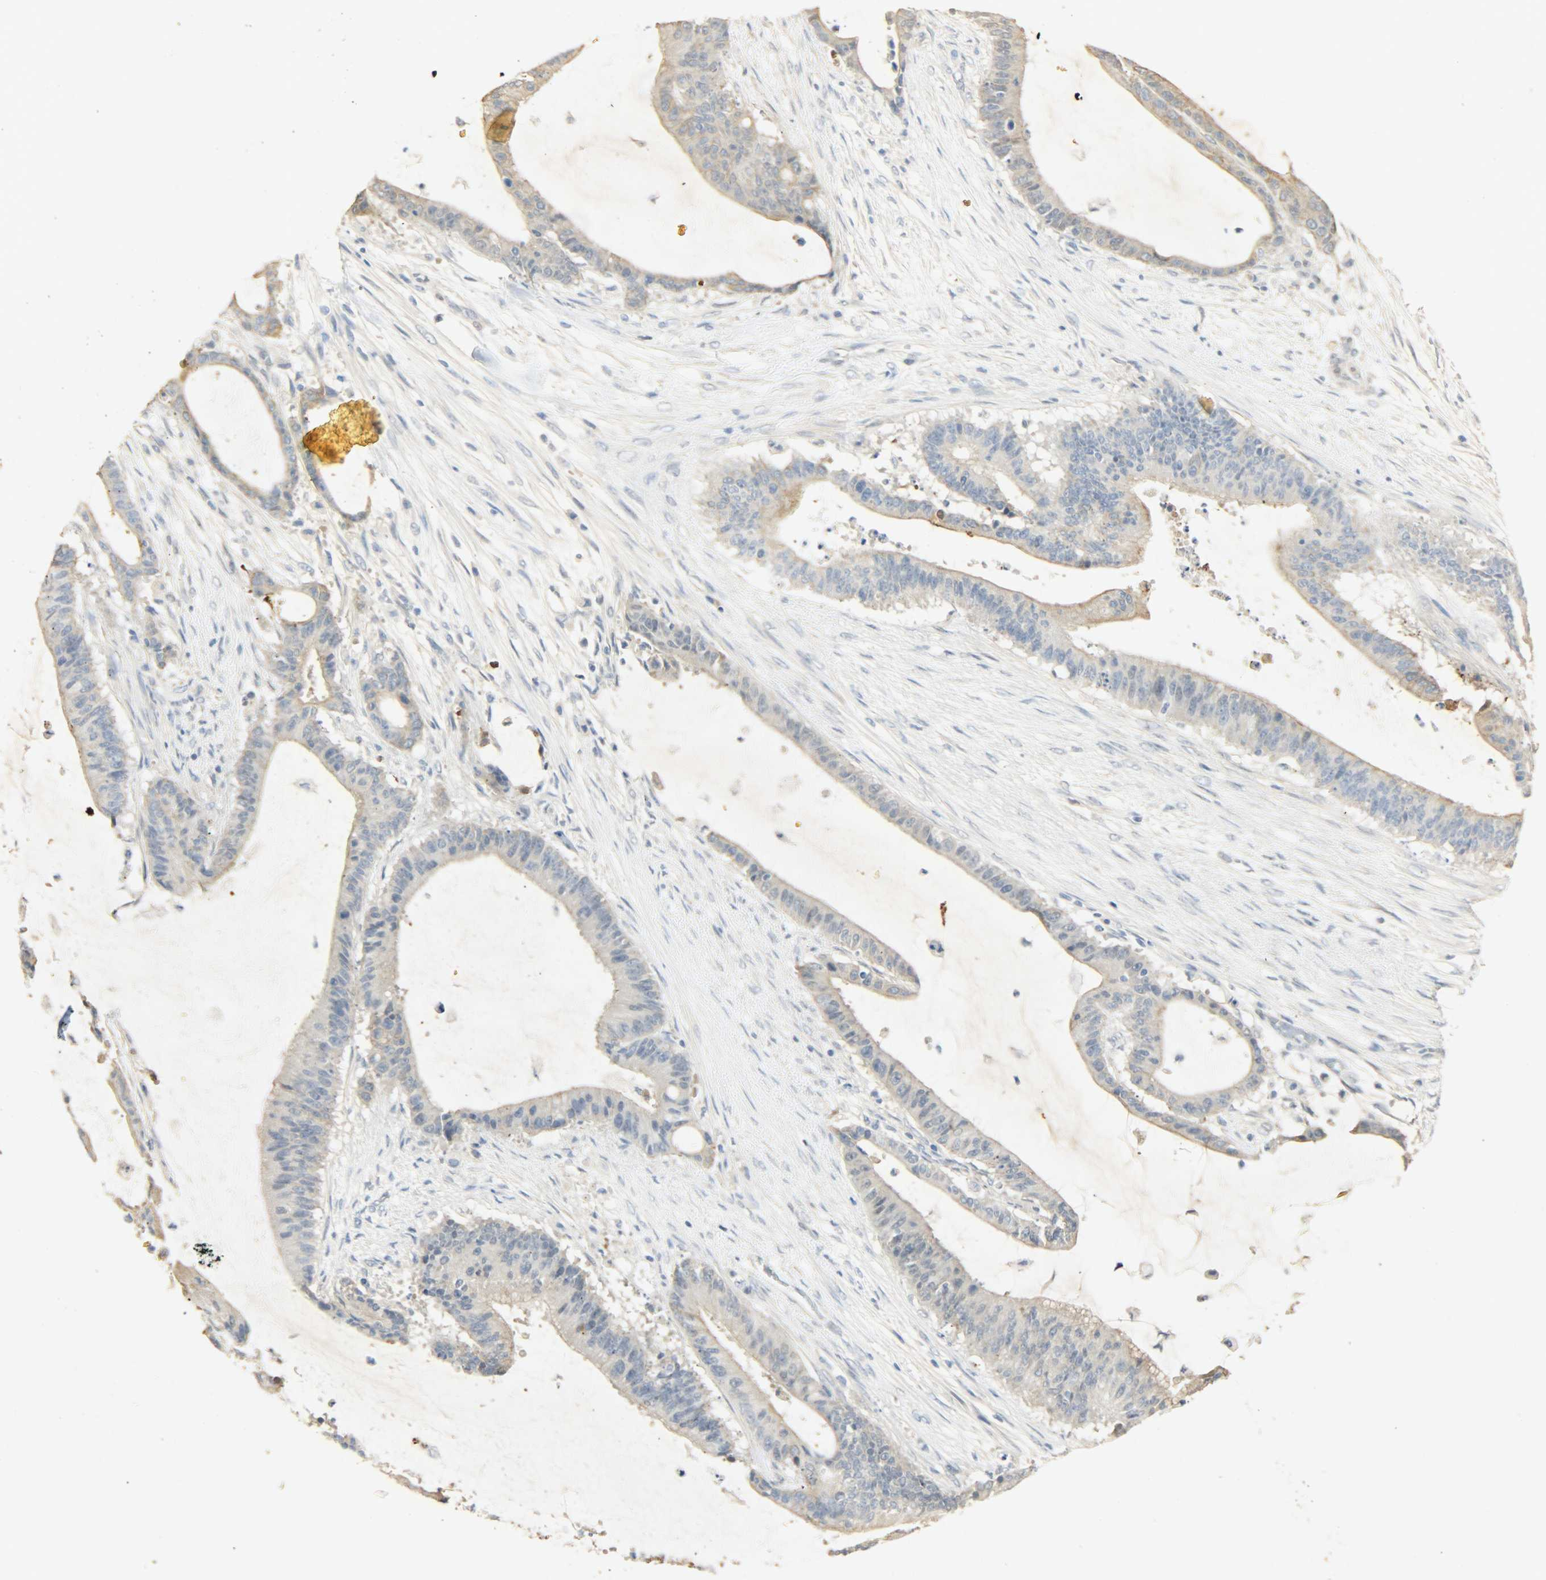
{"staining": {"intensity": "moderate", "quantity": "<25%", "location": "cytoplasmic/membranous"}, "tissue": "liver cancer", "cell_type": "Tumor cells", "image_type": "cancer", "snomed": [{"axis": "morphology", "description": "Cholangiocarcinoma"}, {"axis": "topography", "description": "Liver"}], "caption": "A high-resolution micrograph shows IHC staining of liver cancer (cholangiocarcinoma), which reveals moderate cytoplasmic/membranous positivity in approximately <25% of tumor cells.", "gene": "USP13", "patient": {"sex": "female", "age": 73}}